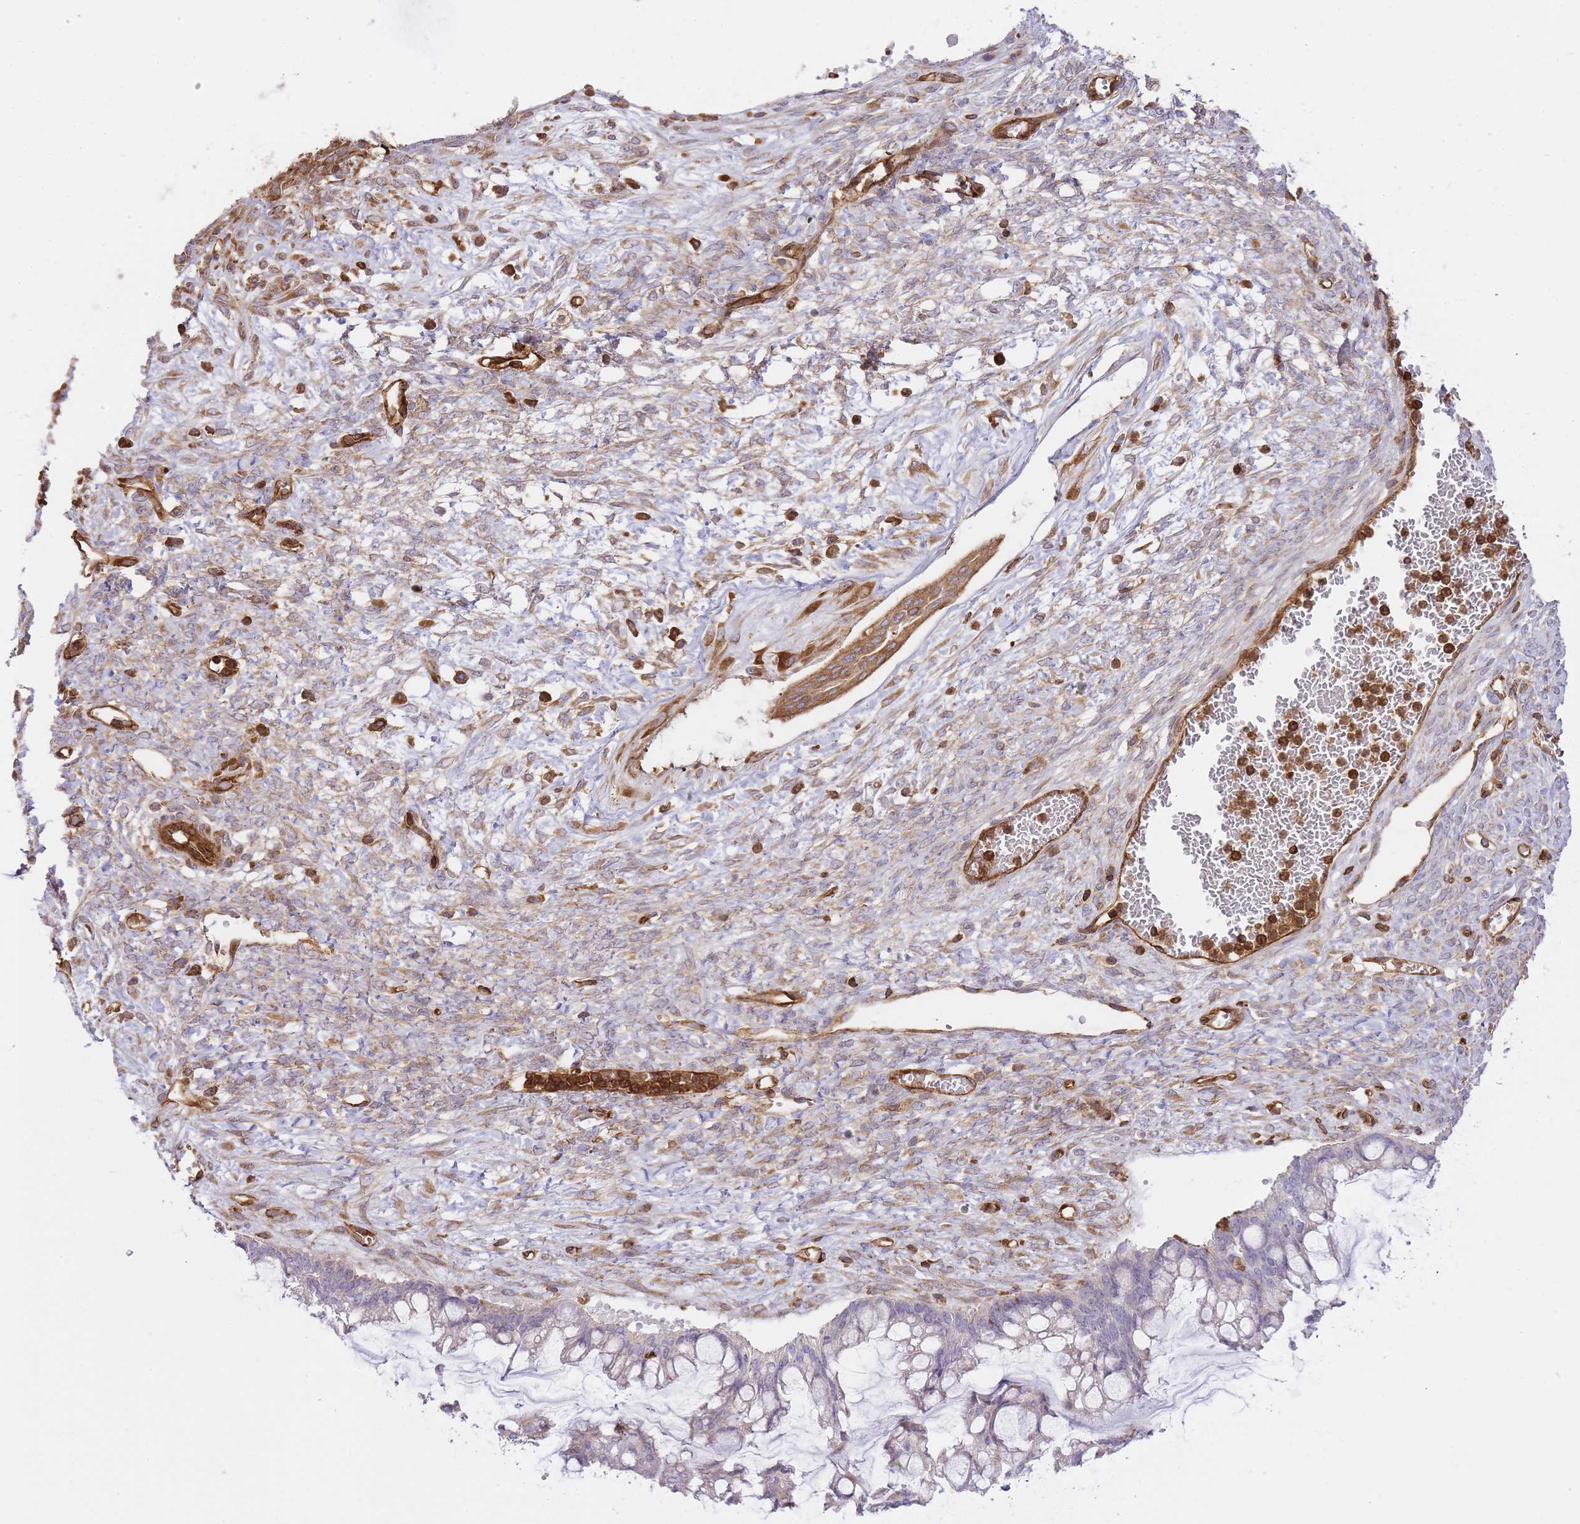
{"staining": {"intensity": "negative", "quantity": "none", "location": "none"}, "tissue": "ovarian cancer", "cell_type": "Tumor cells", "image_type": "cancer", "snomed": [{"axis": "morphology", "description": "Cystadenocarcinoma, mucinous, NOS"}, {"axis": "topography", "description": "Ovary"}], "caption": "This image is of ovarian mucinous cystadenocarcinoma stained with immunohistochemistry (IHC) to label a protein in brown with the nuclei are counter-stained blue. There is no staining in tumor cells.", "gene": "MSN", "patient": {"sex": "female", "age": 73}}